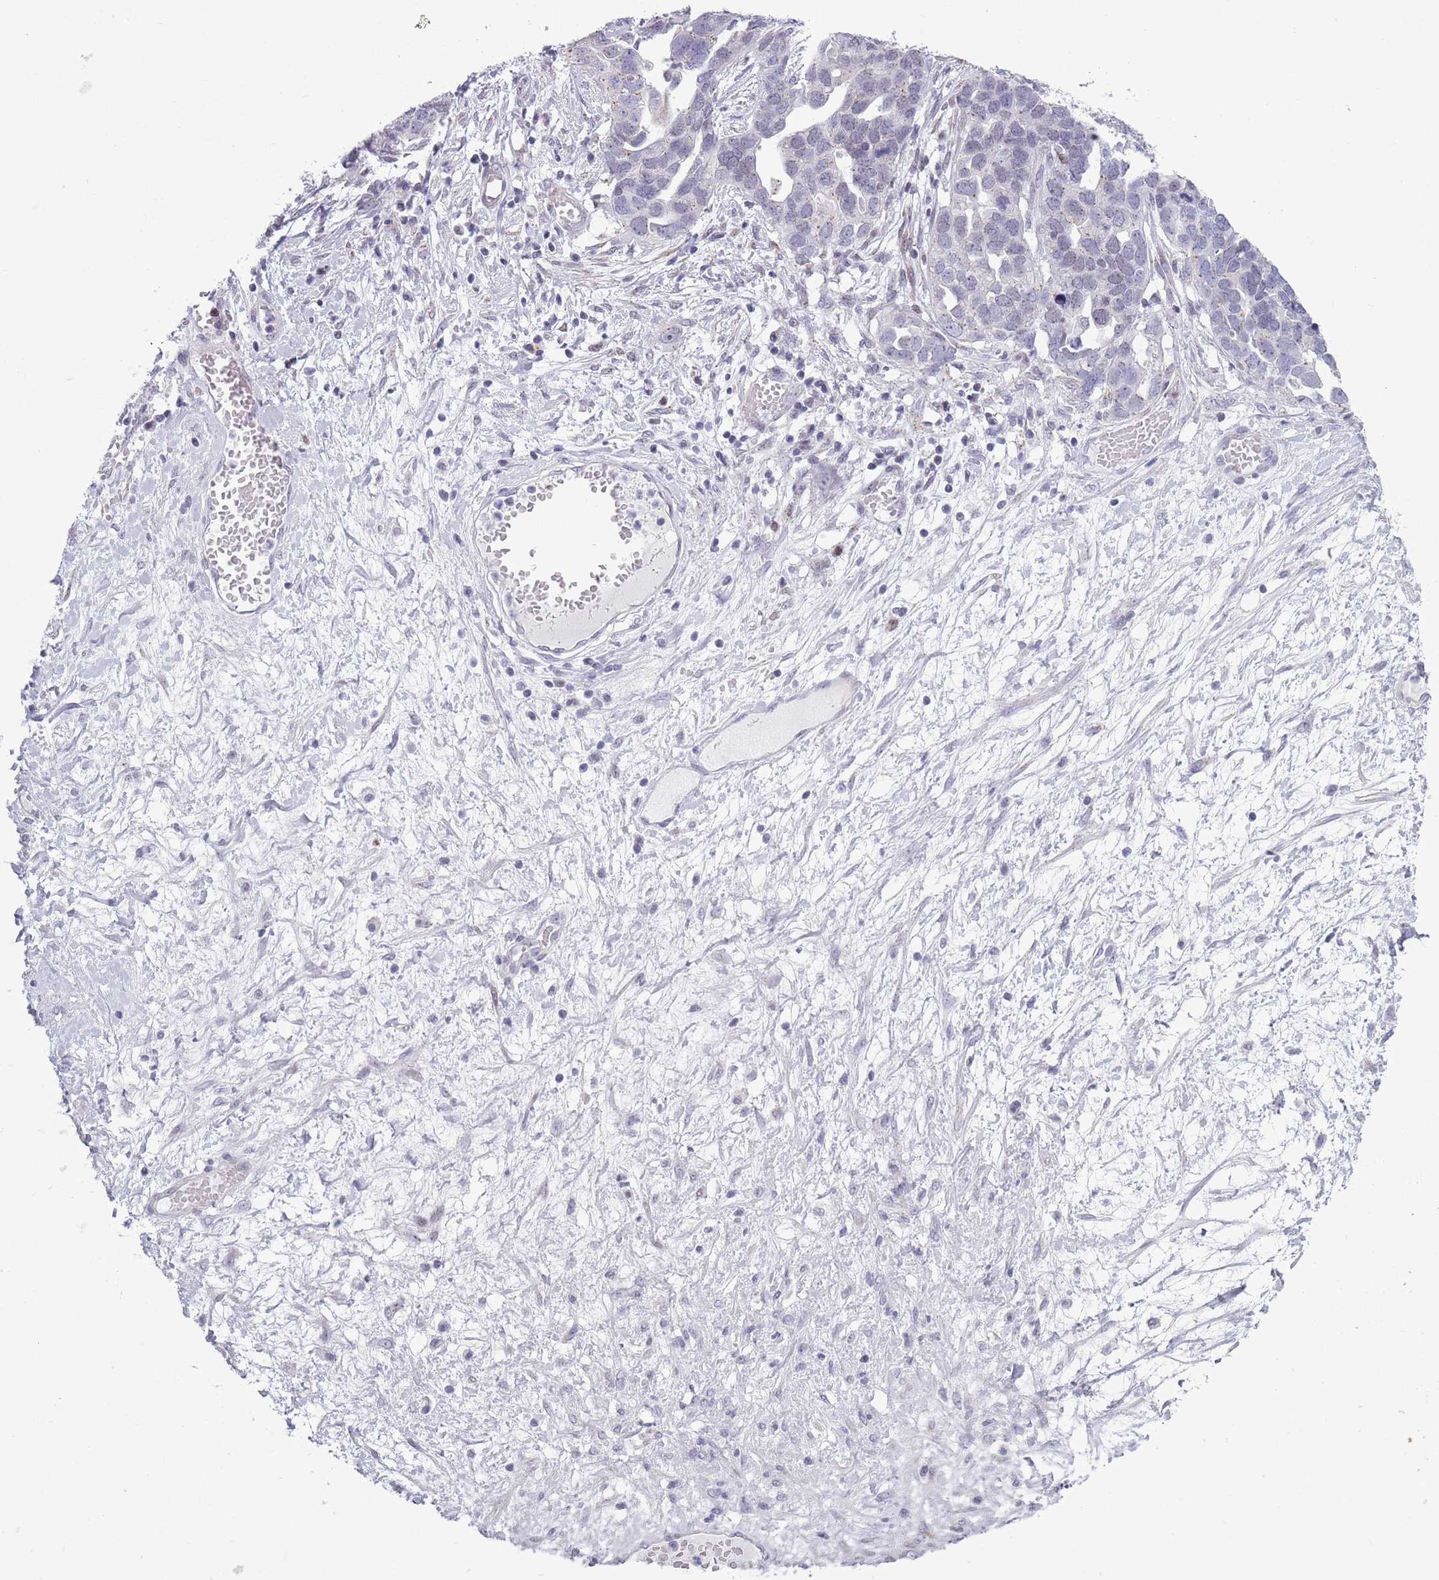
{"staining": {"intensity": "negative", "quantity": "none", "location": "none"}, "tissue": "ovarian cancer", "cell_type": "Tumor cells", "image_type": "cancer", "snomed": [{"axis": "morphology", "description": "Cystadenocarcinoma, serous, NOS"}, {"axis": "topography", "description": "Ovary"}], "caption": "A histopathology image of human serous cystadenocarcinoma (ovarian) is negative for staining in tumor cells. (Brightfield microscopy of DAB immunohistochemistry (IHC) at high magnification).", "gene": "ZKSCAN2", "patient": {"sex": "female", "age": 54}}